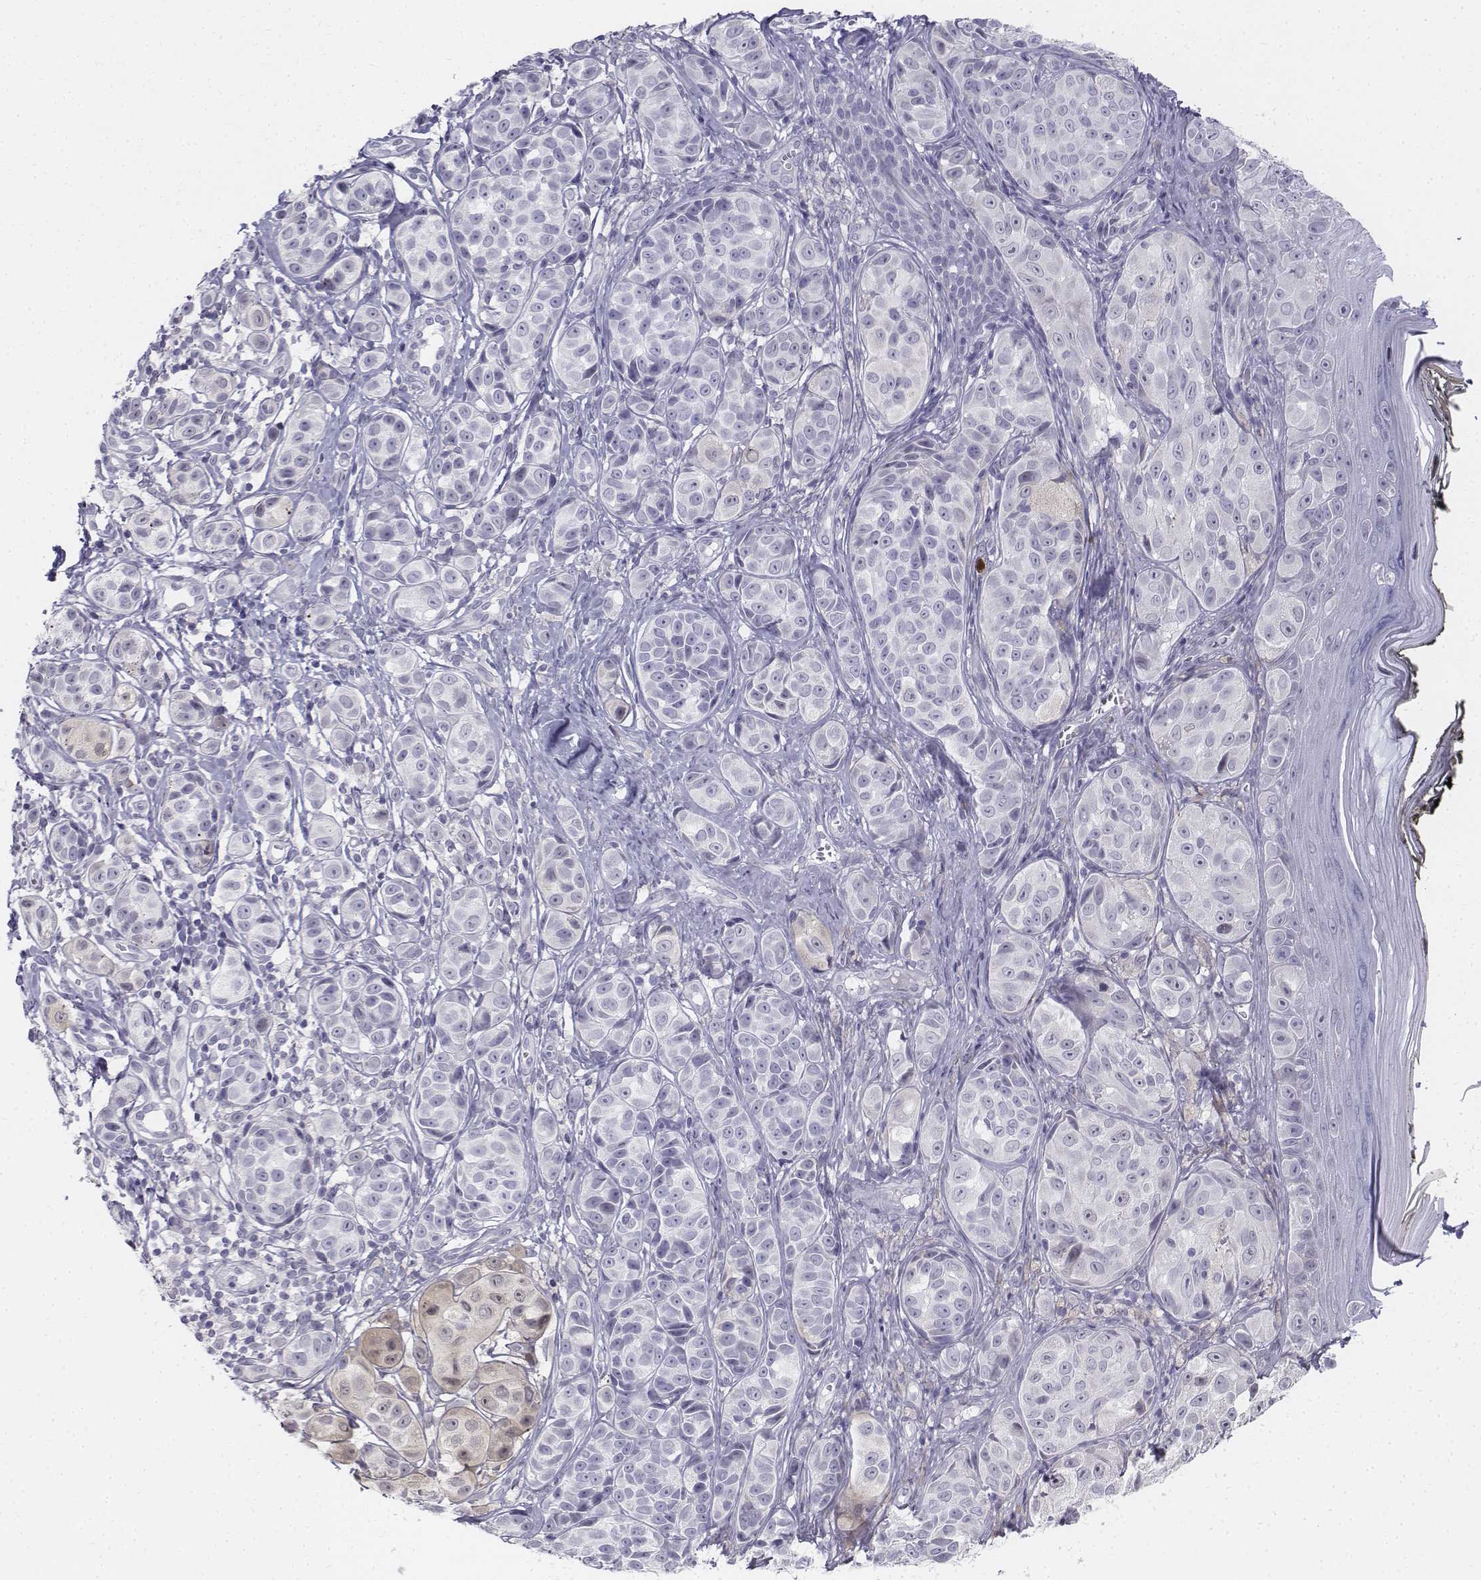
{"staining": {"intensity": "negative", "quantity": "none", "location": "none"}, "tissue": "melanoma", "cell_type": "Tumor cells", "image_type": "cancer", "snomed": [{"axis": "morphology", "description": "Malignant melanoma, NOS"}, {"axis": "topography", "description": "Skin"}], "caption": "There is no significant positivity in tumor cells of malignant melanoma. The staining was performed using DAB to visualize the protein expression in brown, while the nuclei were stained in blue with hematoxylin (Magnification: 20x).", "gene": "PENK", "patient": {"sex": "male", "age": 48}}